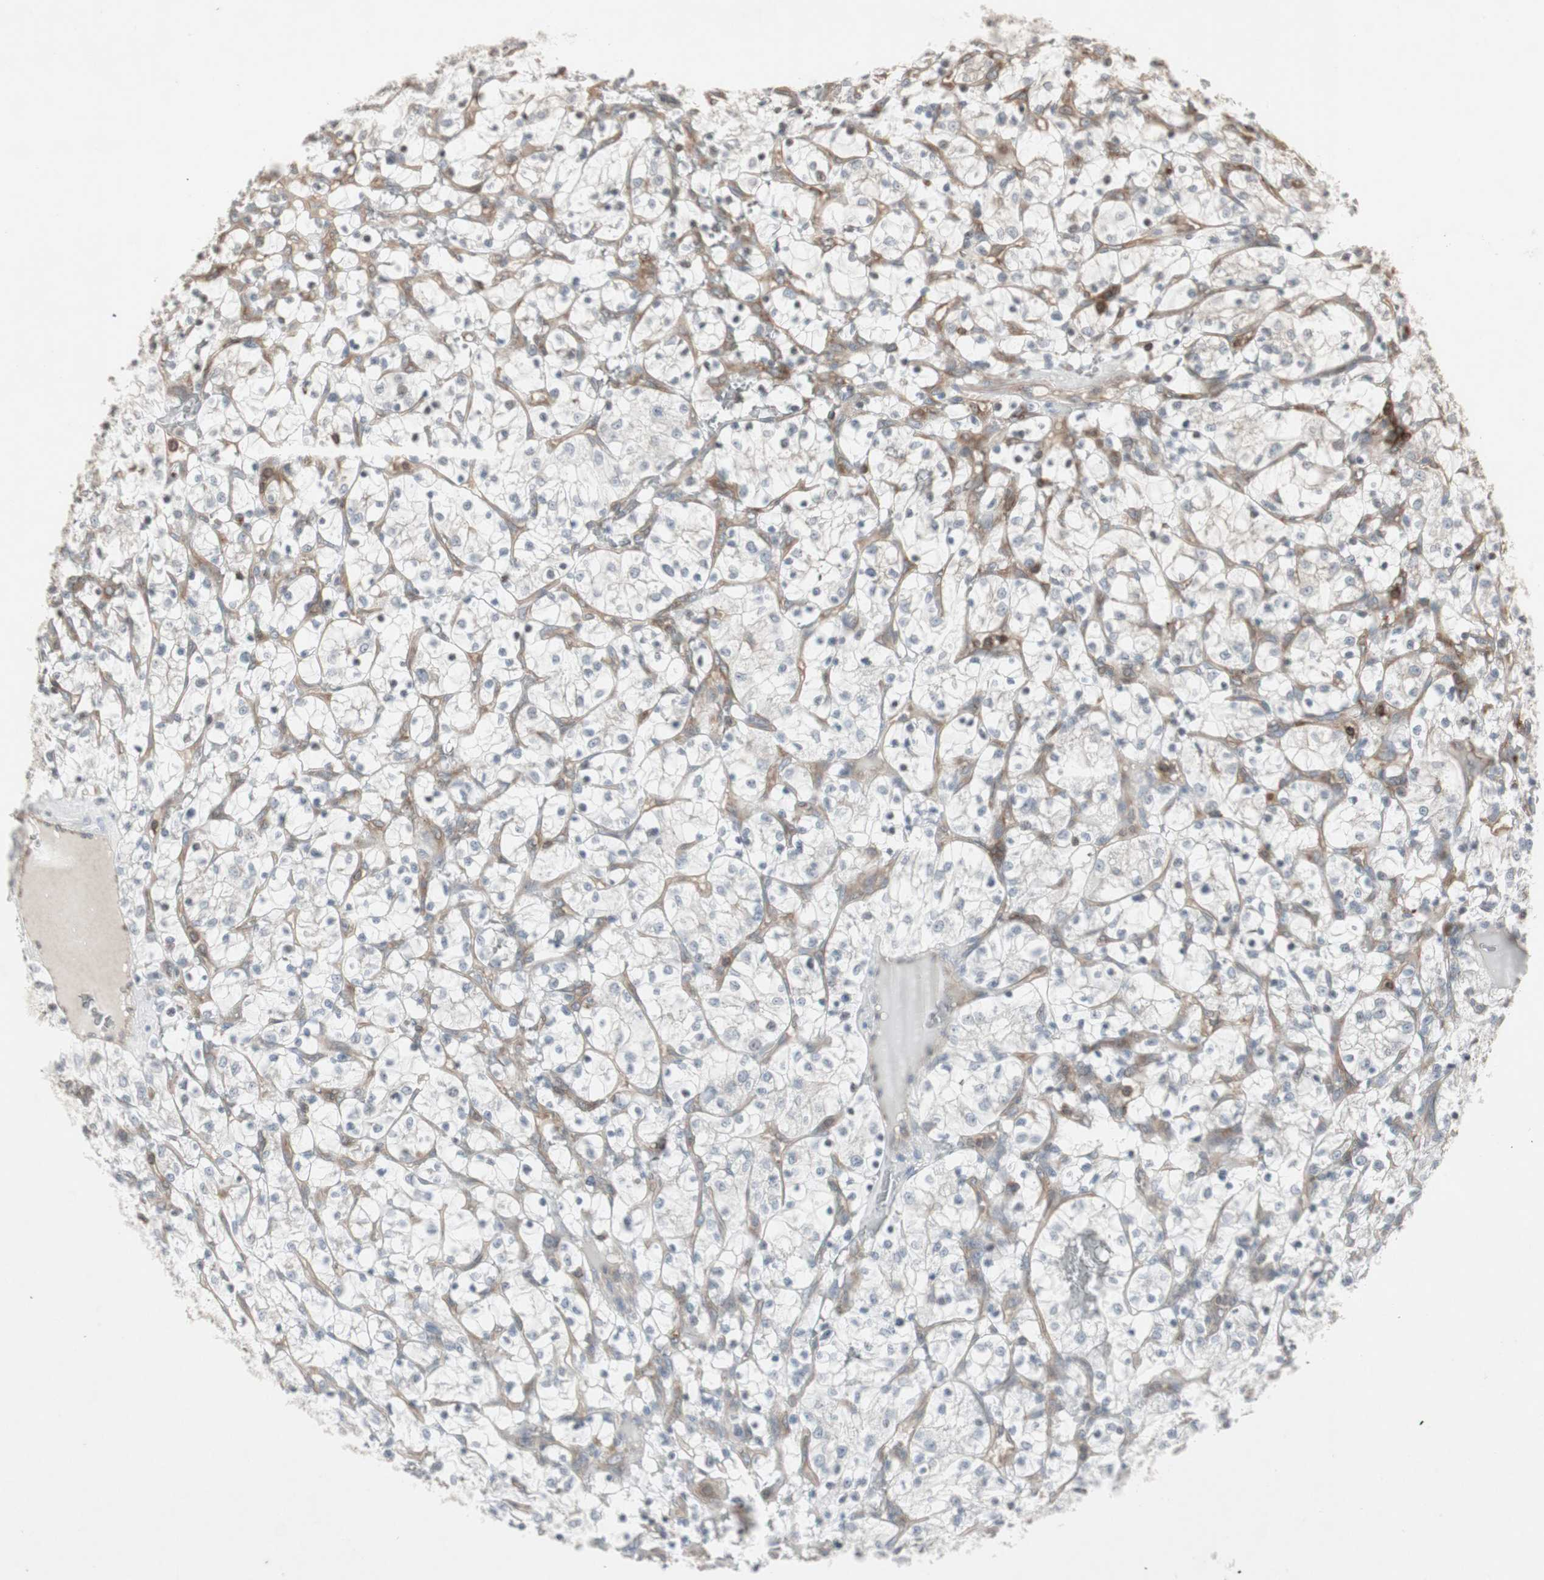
{"staining": {"intensity": "negative", "quantity": "none", "location": "none"}, "tissue": "renal cancer", "cell_type": "Tumor cells", "image_type": "cancer", "snomed": [{"axis": "morphology", "description": "Adenocarcinoma, NOS"}, {"axis": "topography", "description": "Kidney"}], "caption": "An immunohistochemistry (IHC) photomicrograph of renal cancer is shown. There is no staining in tumor cells of renal cancer.", "gene": "ARHGEF1", "patient": {"sex": "female", "age": 69}}